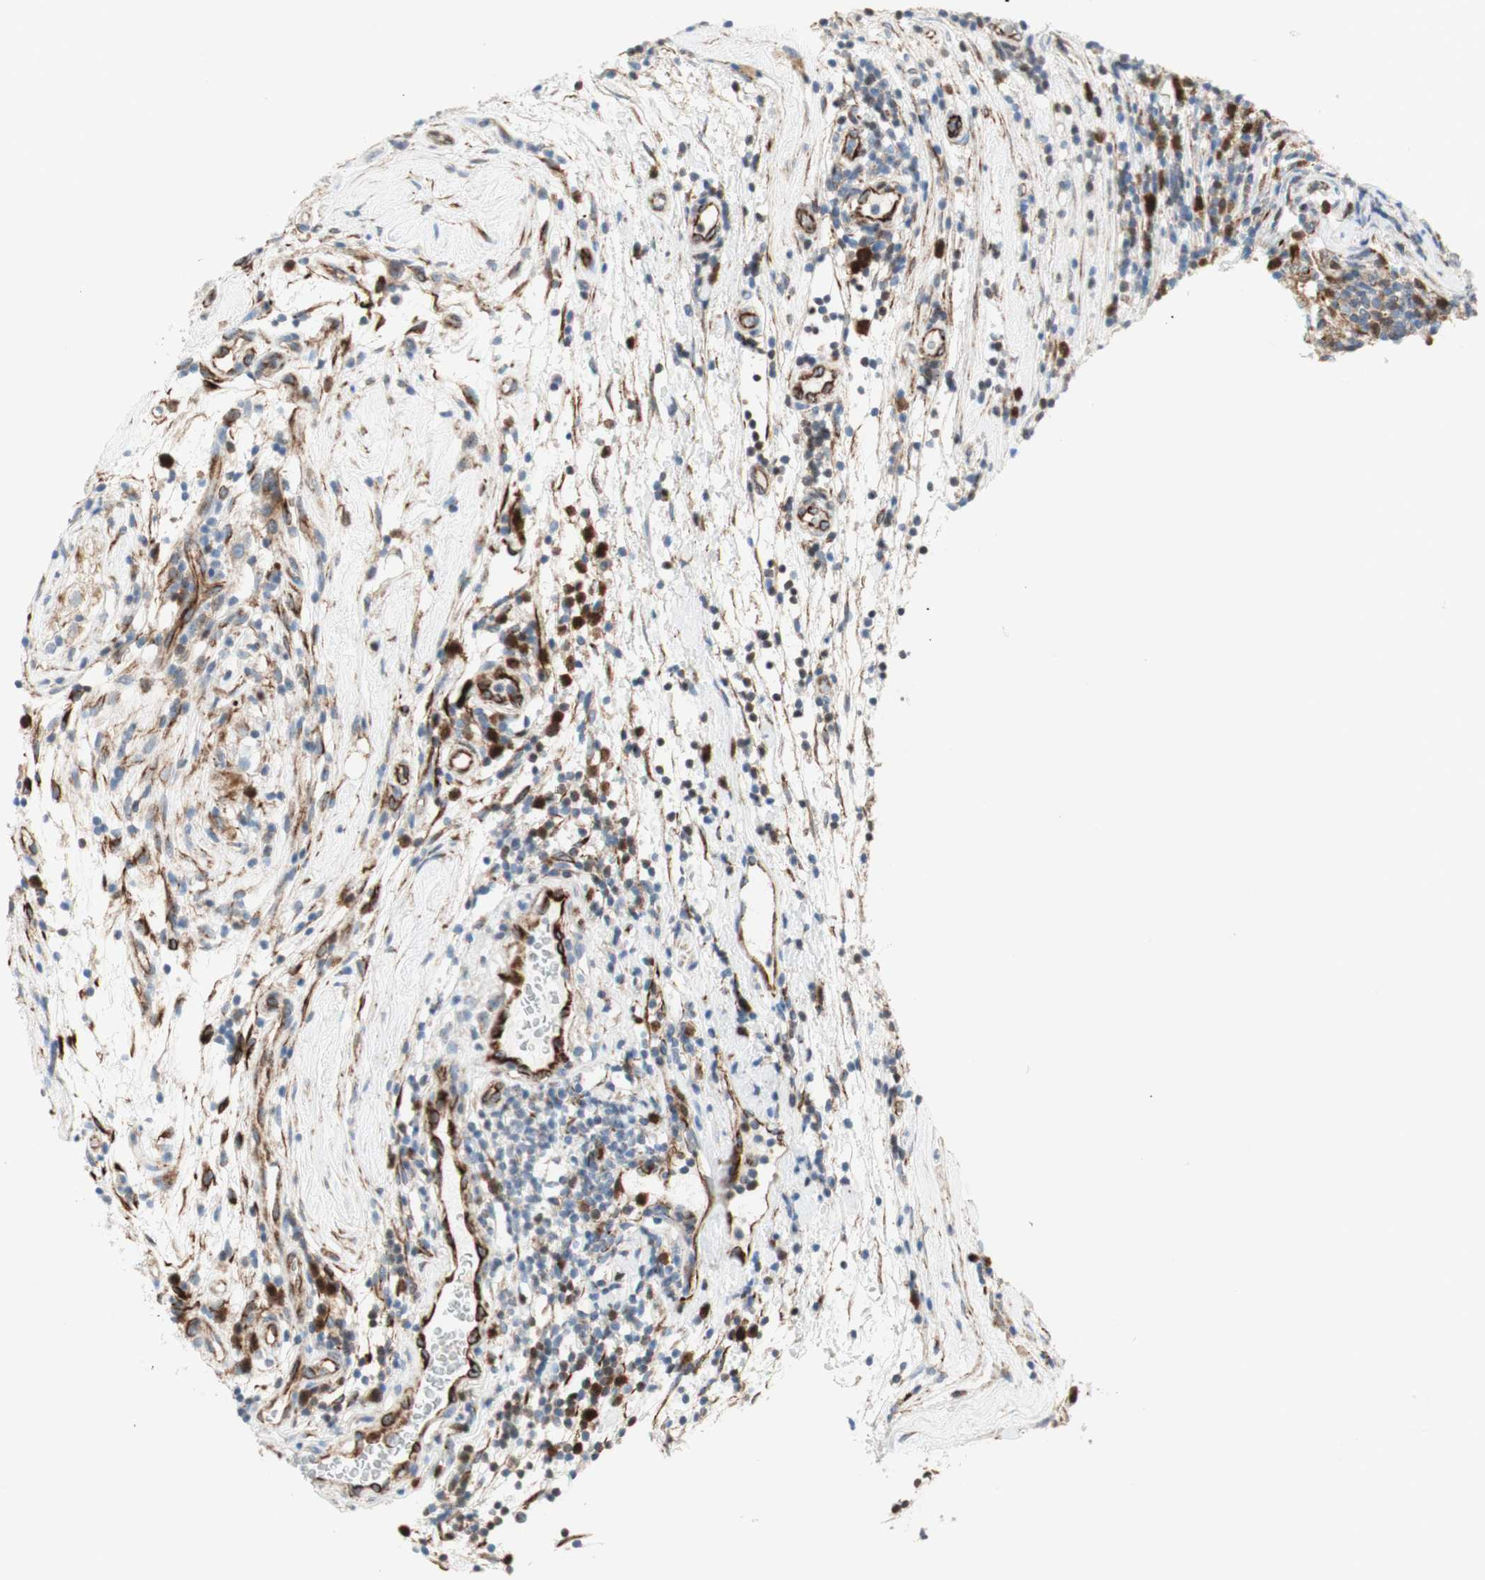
{"staining": {"intensity": "negative", "quantity": "none", "location": "none"}, "tissue": "testis cancer", "cell_type": "Tumor cells", "image_type": "cancer", "snomed": [{"axis": "morphology", "description": "Seminoma, NOS"}, {"axis": "topography", "description": "Testis"}], "caption": "Immunohistochemistry (IHC) of human seminoma (testis) shows no staining in tumor cells.", "gene": "POU2AF1", "patient": {"sex": "male", "age": 43}}